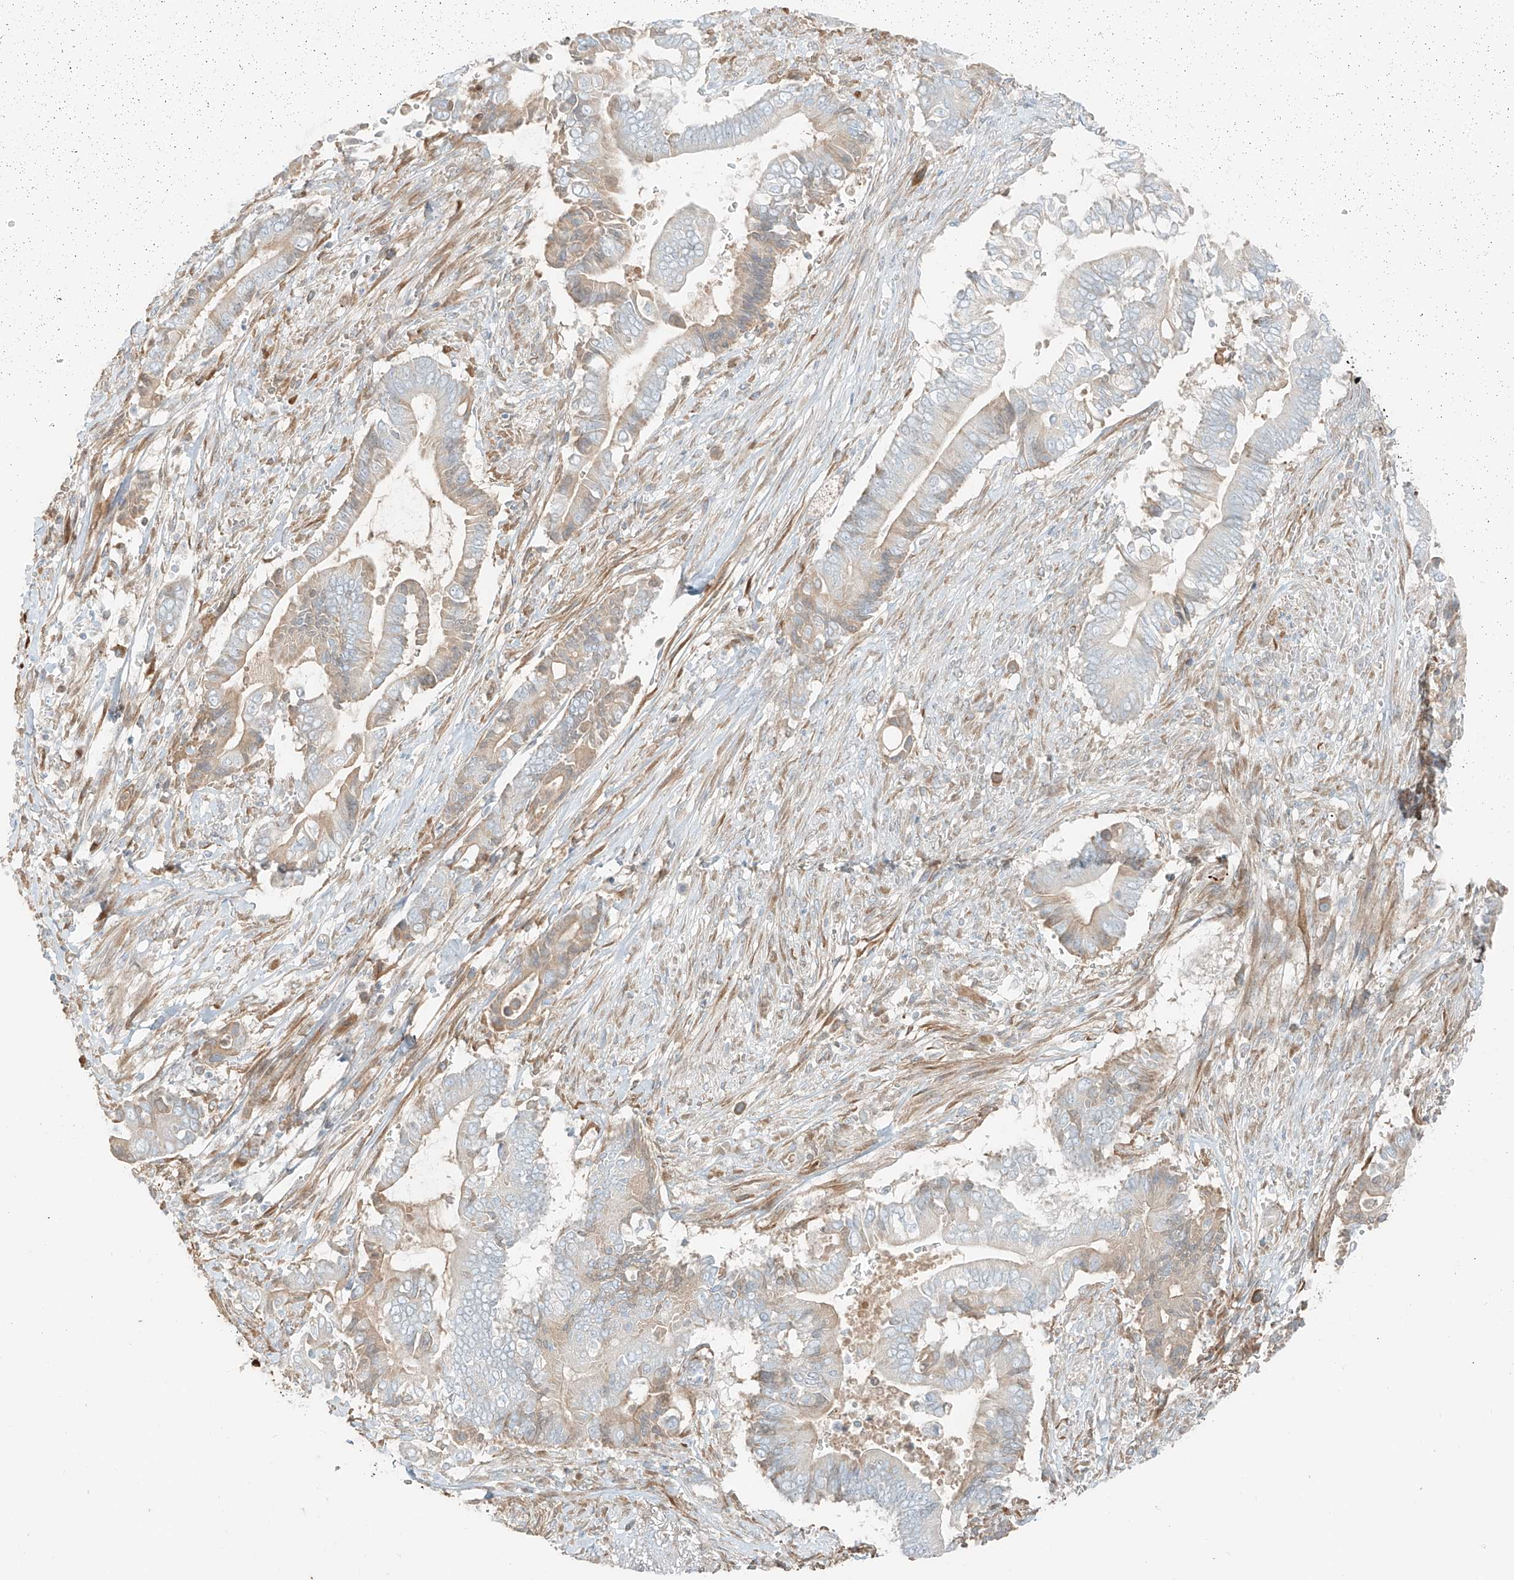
{"staining": {"intensity": "weak", "quantity": "<25%", "location": "cytoplasmic/membranous"}, "tissue": "pancreatic cancer", "cell_type": "Tumor cells", "image_type": "cancer", "snomed": [{"axis": "morphology", "description": "Adenocarcinoma, NOS"}, {"axis": "topography", "description": "Pancreas"}], "caption": "Immunohistochemistry of human adenocarcinoma (pancreatic) exhibits no positivity in tumor cells.", "gene": "FSTL1", "patient": {"sex": "male", "age": 68}}